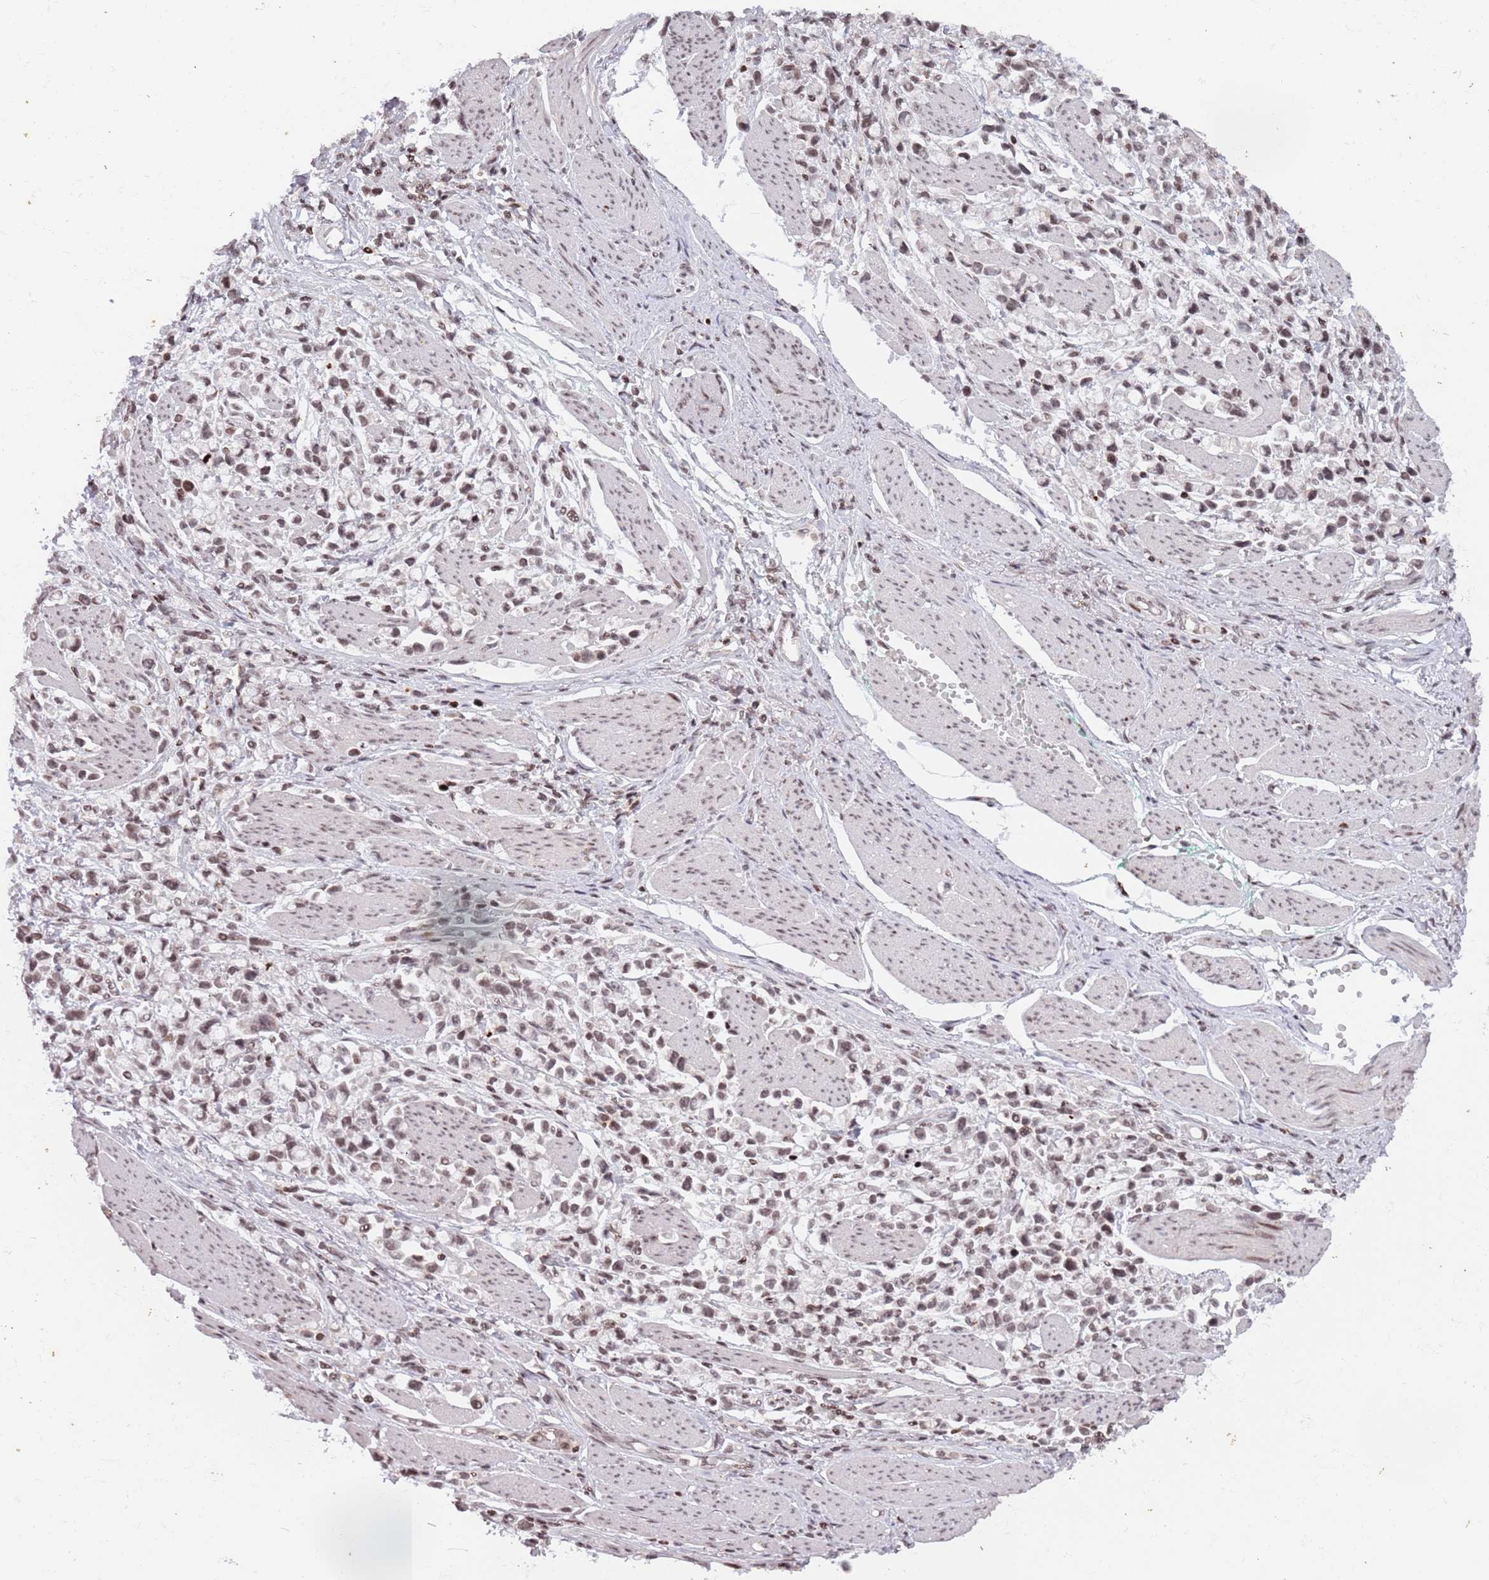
{"staining": {"intensity": "moderate", "quantity": ">75%", "location": "nuclear"}, "tissue": "stomach cancer", "cell_type": "Tumor cells", "image_type": "cancer", "snomed": [{"axis": "morphology", "description": "Adenocarcinoma, NOS"}, {"axis": "topography", "description": "Stomach"}], "caption": "Immunohistochemical staining of stomach adenocarcinoma exhibits medium levels of moderate nuclear staining in about >75% of tumor cells.", "gene": "SH3RF3", "patient": {"sex": "female", "age": 81}}